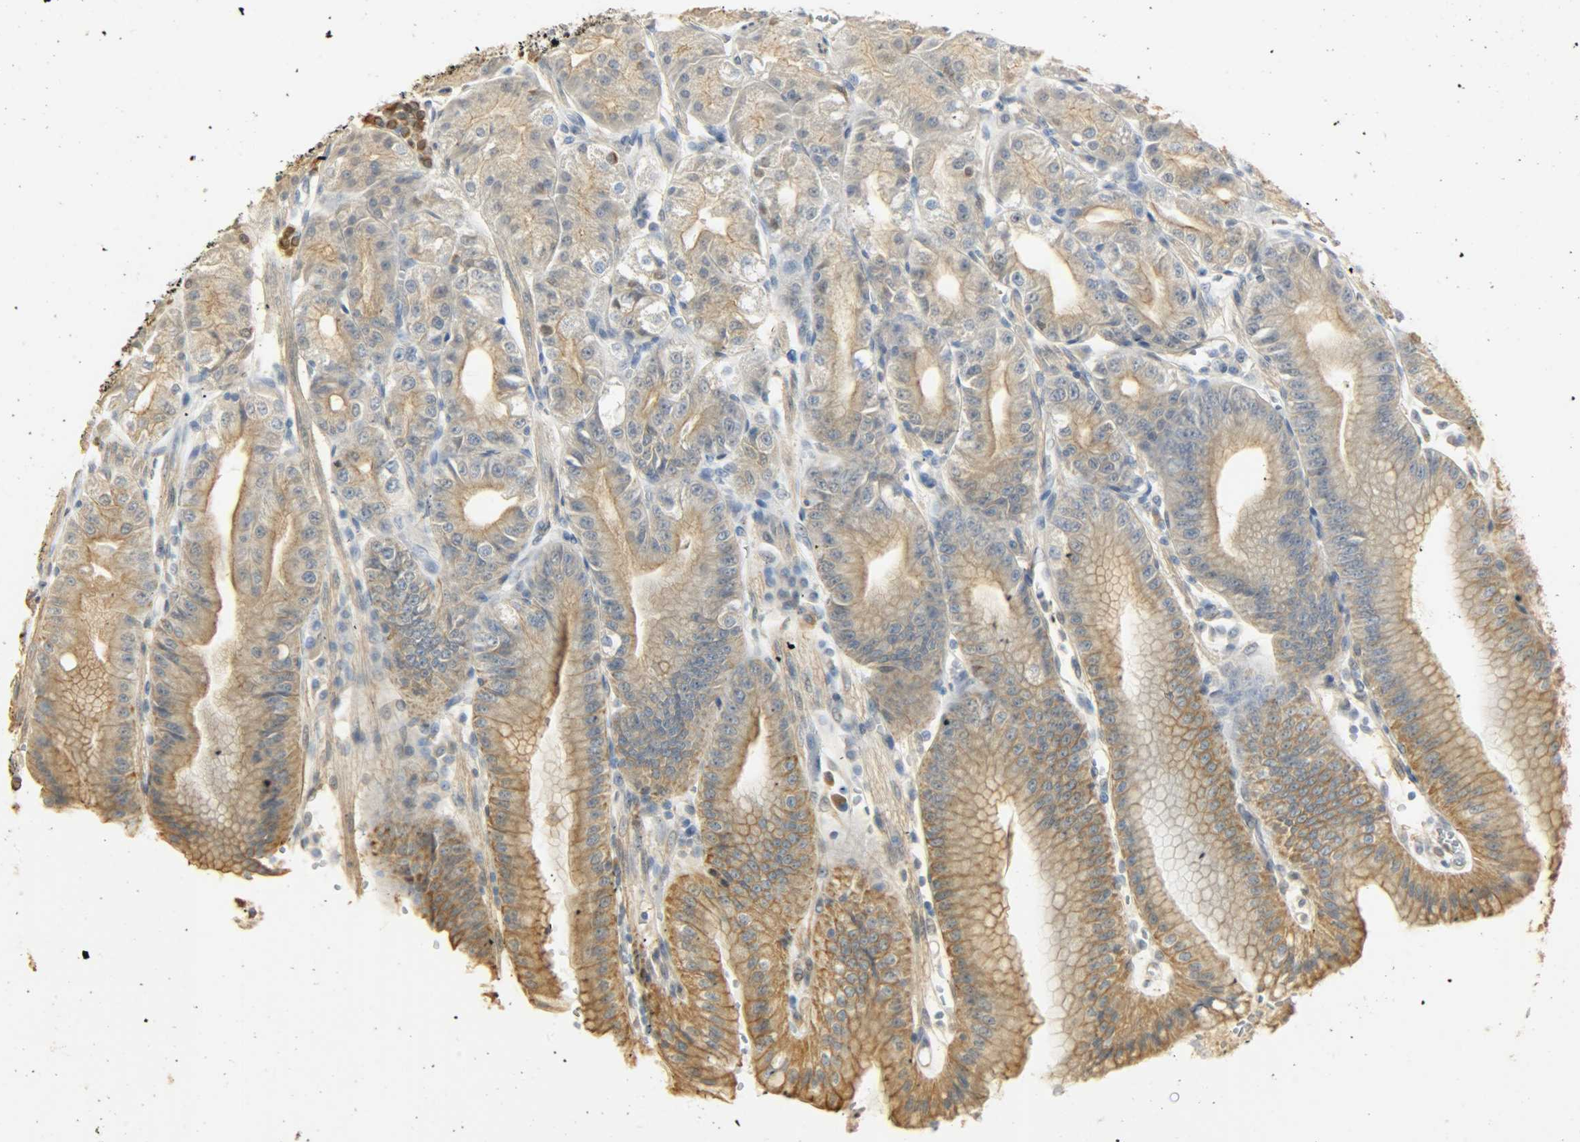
{"staining": {"intensity": "moderate", "quantity": ">75%", "location": "cytoplasmic/membranous"}, "tissue": "stomach", "cell_type": "Glandular cells", "image_type": "normal", "snomed": [{"axis": "morphology", "description": "Normal tissue, NOS"}, {"axis": "topography", "description": "Stomach, lower"}], "caption": "Immunohistochemical staining of benign stomach exhibits moderate cytoplasmic/membranous protein expression in approximately >75% of glandular cells.", "gene": "USP13", "patient": {"sex": "male", "age": 71}}